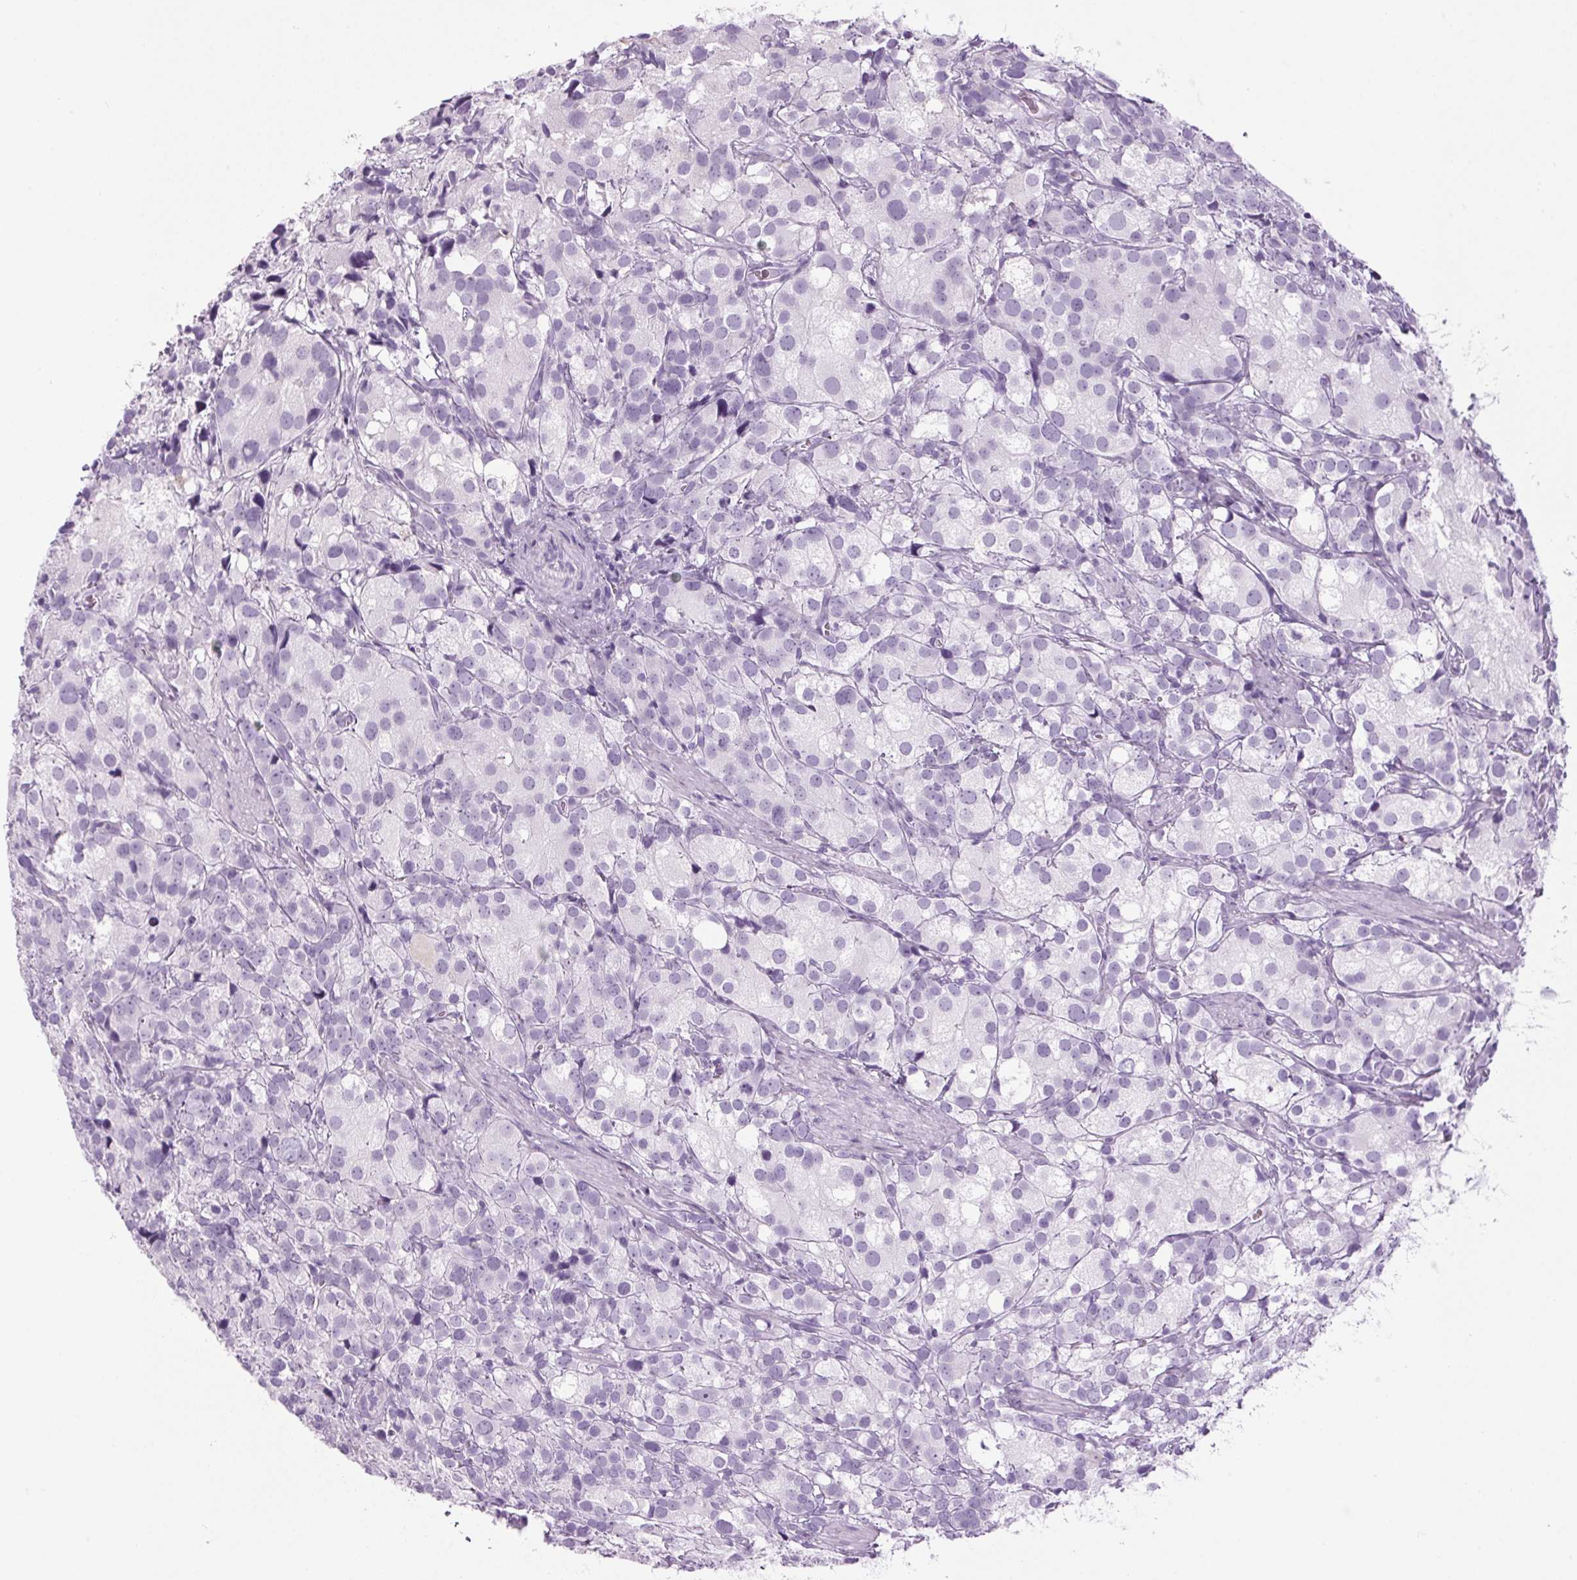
{"staining": {"intensity": "negative", "quantity": "none", "location": "none"}, "tissue": "prostate cancer", "cell_type": "Tumor cells", "image_type": "cancer", "snomed": [{"axis": "morphology", "description": "Adenocarcinoma, High grade"}, {"axis": "topography", "description": "Prostate"}], "caption": "DAB immunohistochemical staining of adenocarcinoma (high-grade) (prostate) exhibits no significant staining in tumor cells.", "gene": "PPP1R1A", "patient": {"sex": "male", "age": 86}}